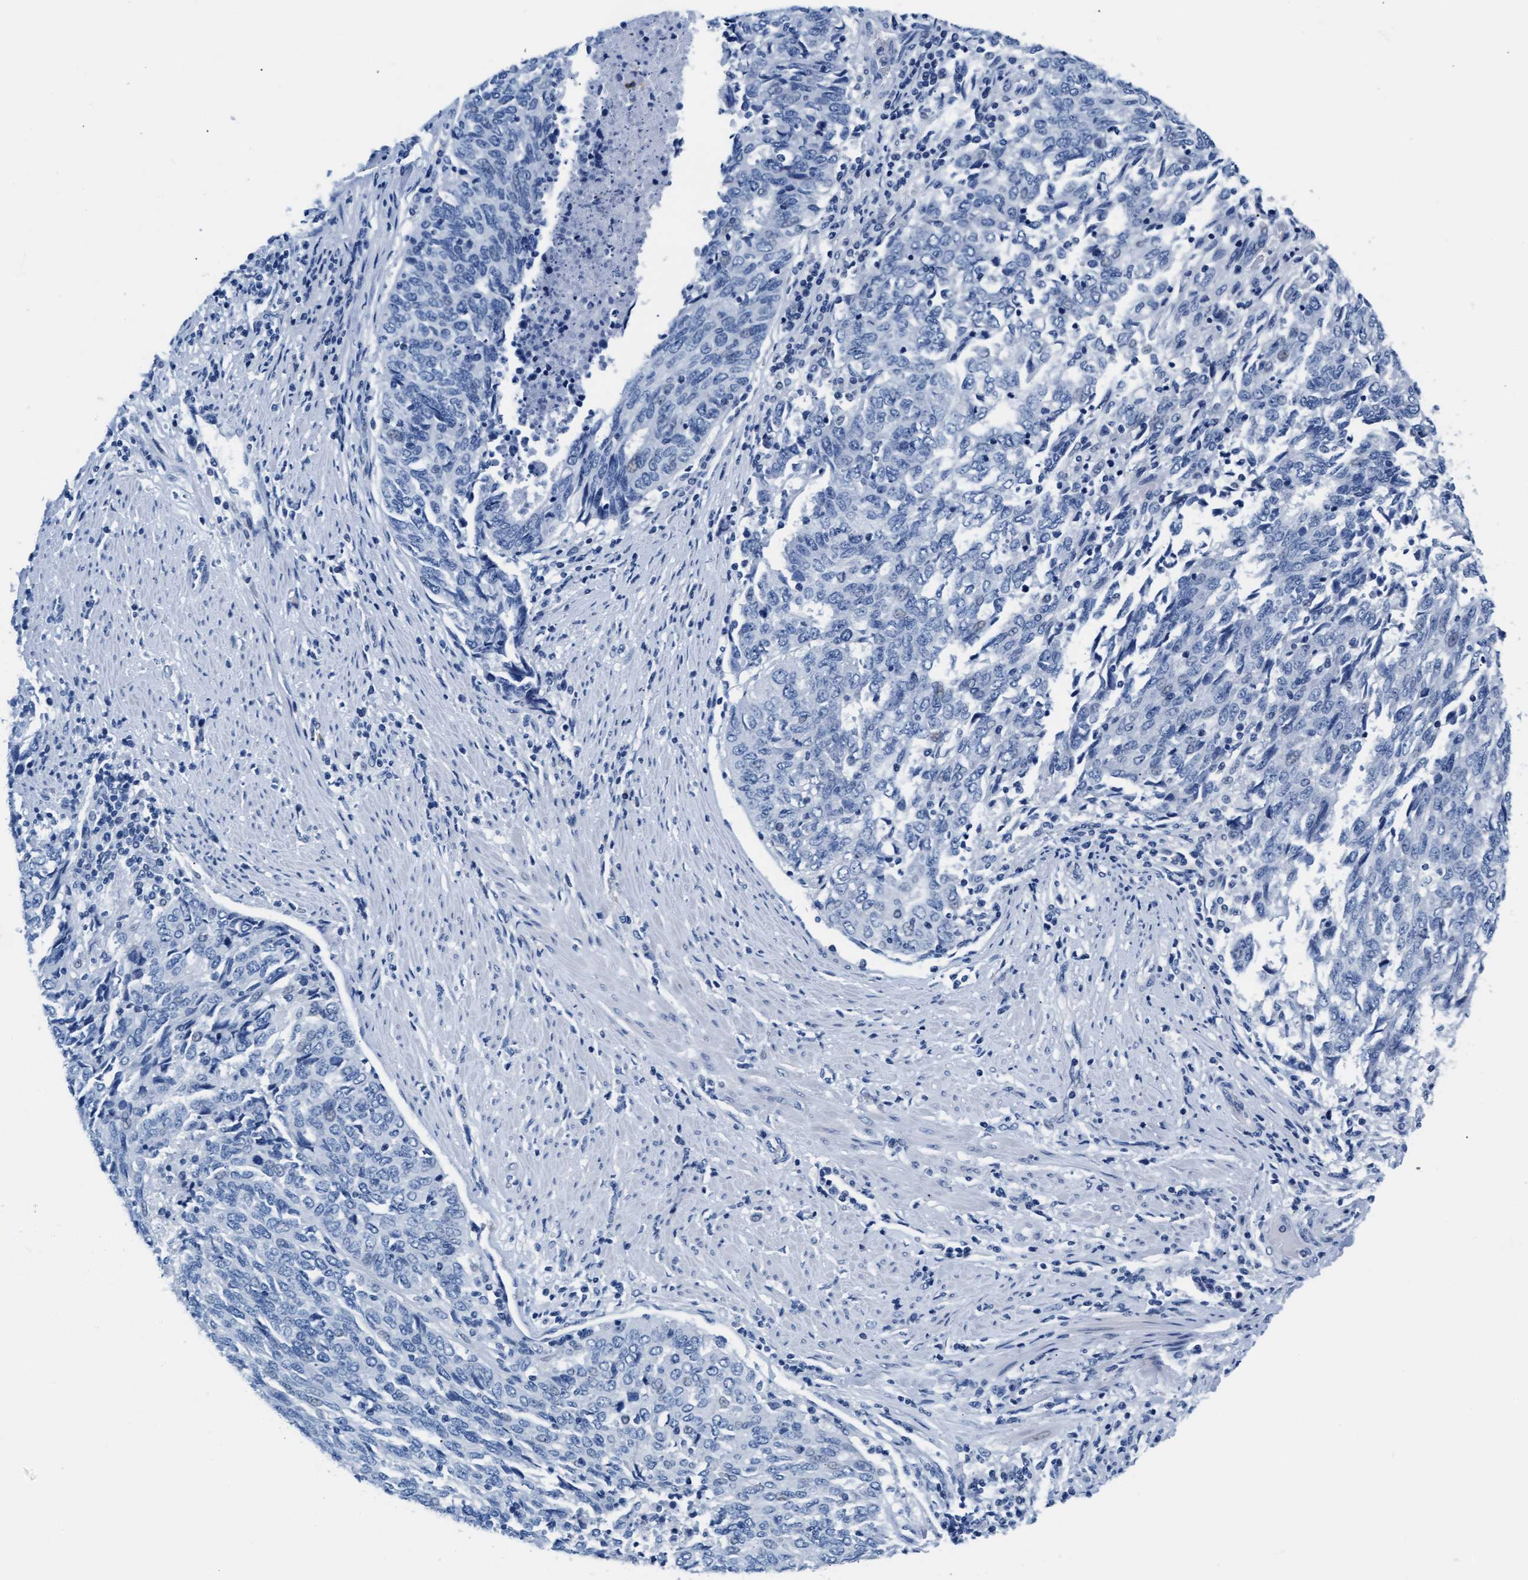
{"staining": {"intensity": "negative", "quantity": "none", "location": "none"}, "tissue": "endometrial cancer", "cell_type": "Tumor cells", "image_type": "cancer", "snomed": [{"axis": "morphology", "description": "Adenocarcinoma, NOS"}, {"axis": "topography", "description": "Endometrium"}], "caption": "There is no significant positivity in tumor cells of adenocarcinoma (endometrial).", "gene": "MMP8", "patient": {"sex": "female", "age": 80}}